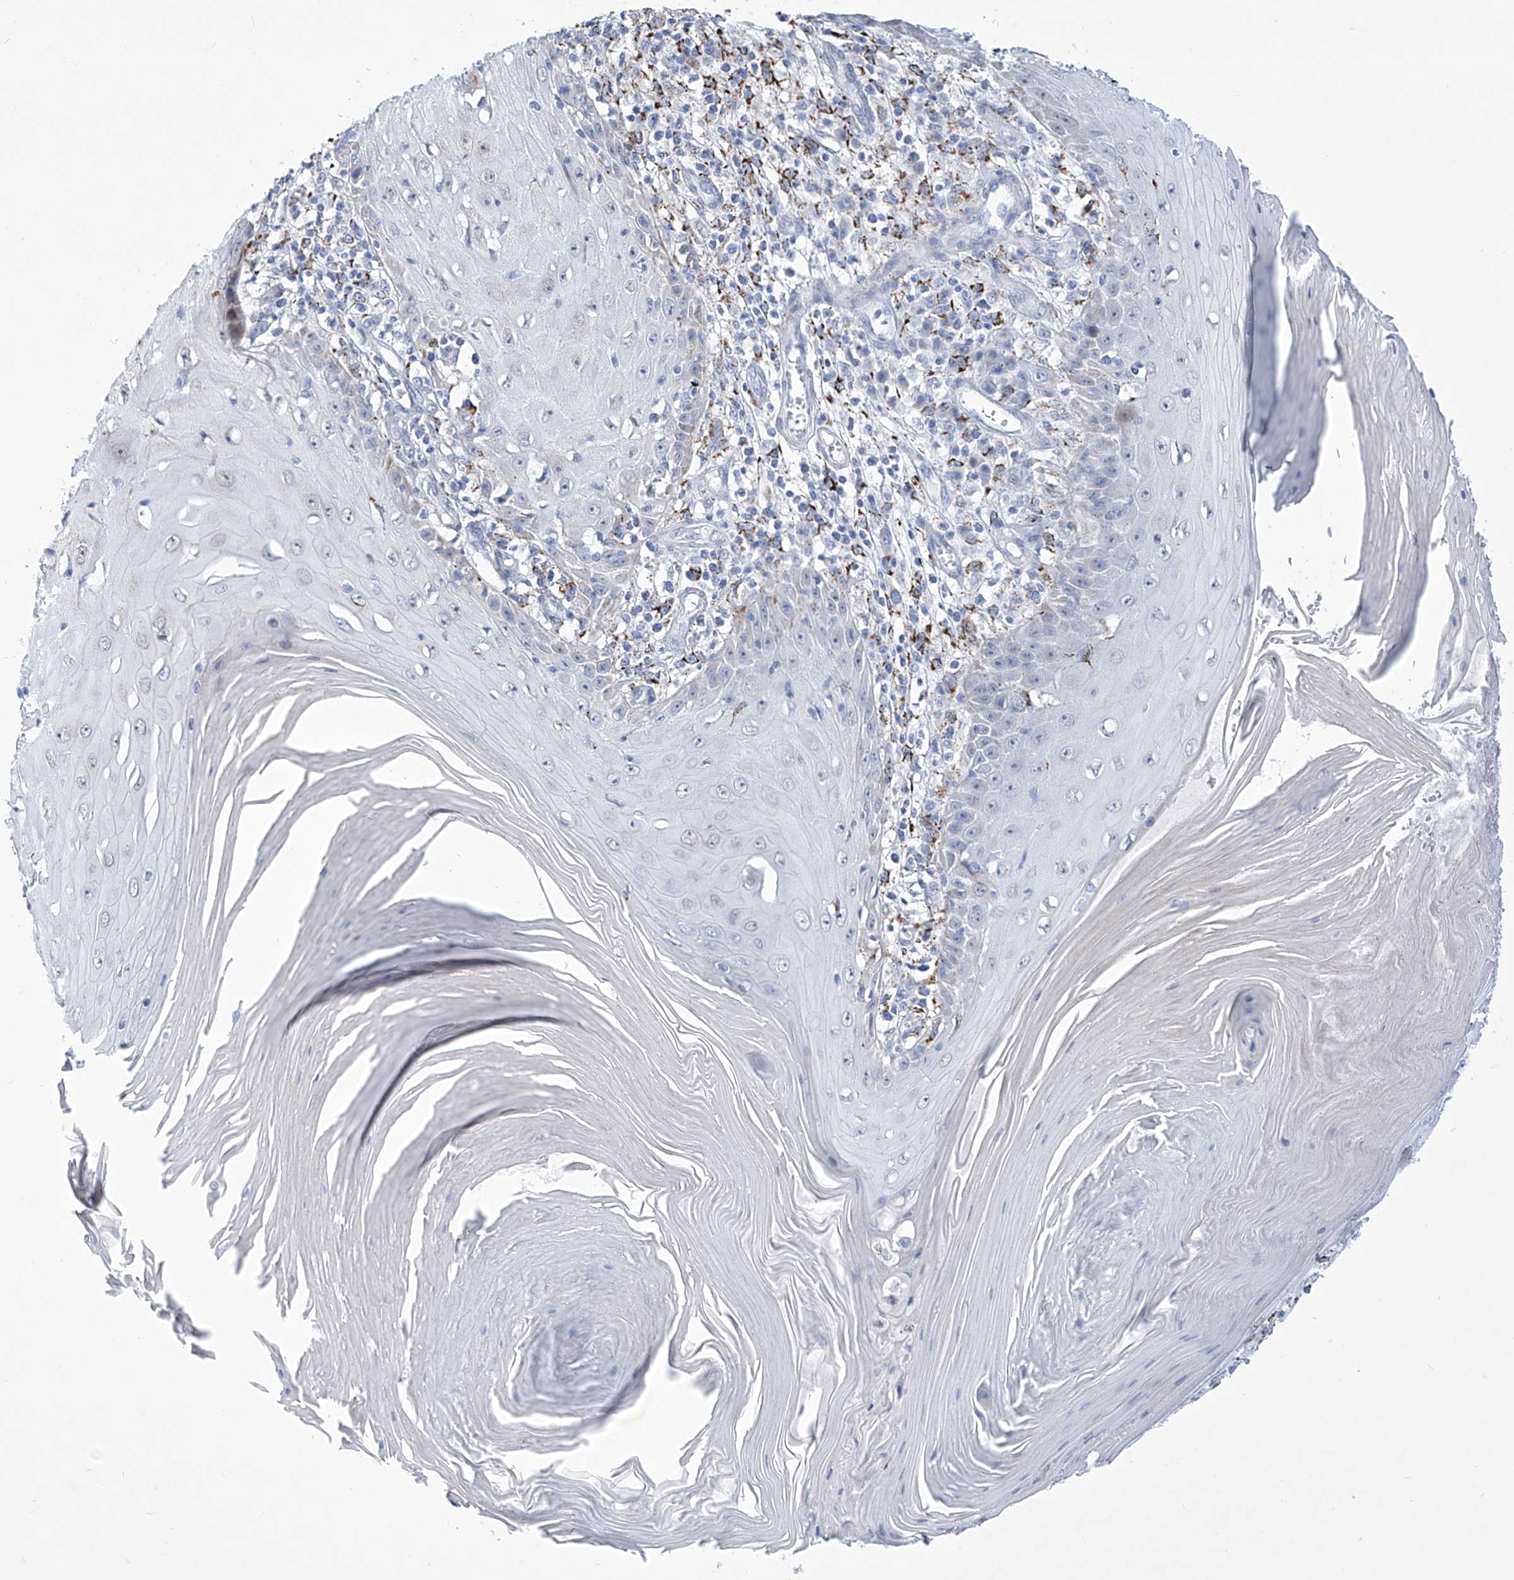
{"staining": {"intensity": "negative", "quantity": "none", "location": "none"}, "tissue": "skin cancer", "cell_type": "Tumor cells", "image_type": "cancer", "snomed": [{"axis": "morphology", "description": "Squamous cell carcinoma, NOS"}, {"axis": "topography", "description": "Skin"}], "caption": "The image demonstrates no significant expression in tumor cells of squamous cell carcinoma (skin).", "gene": "C1orf87", "patient": {"sex": "female", "age": 73}}